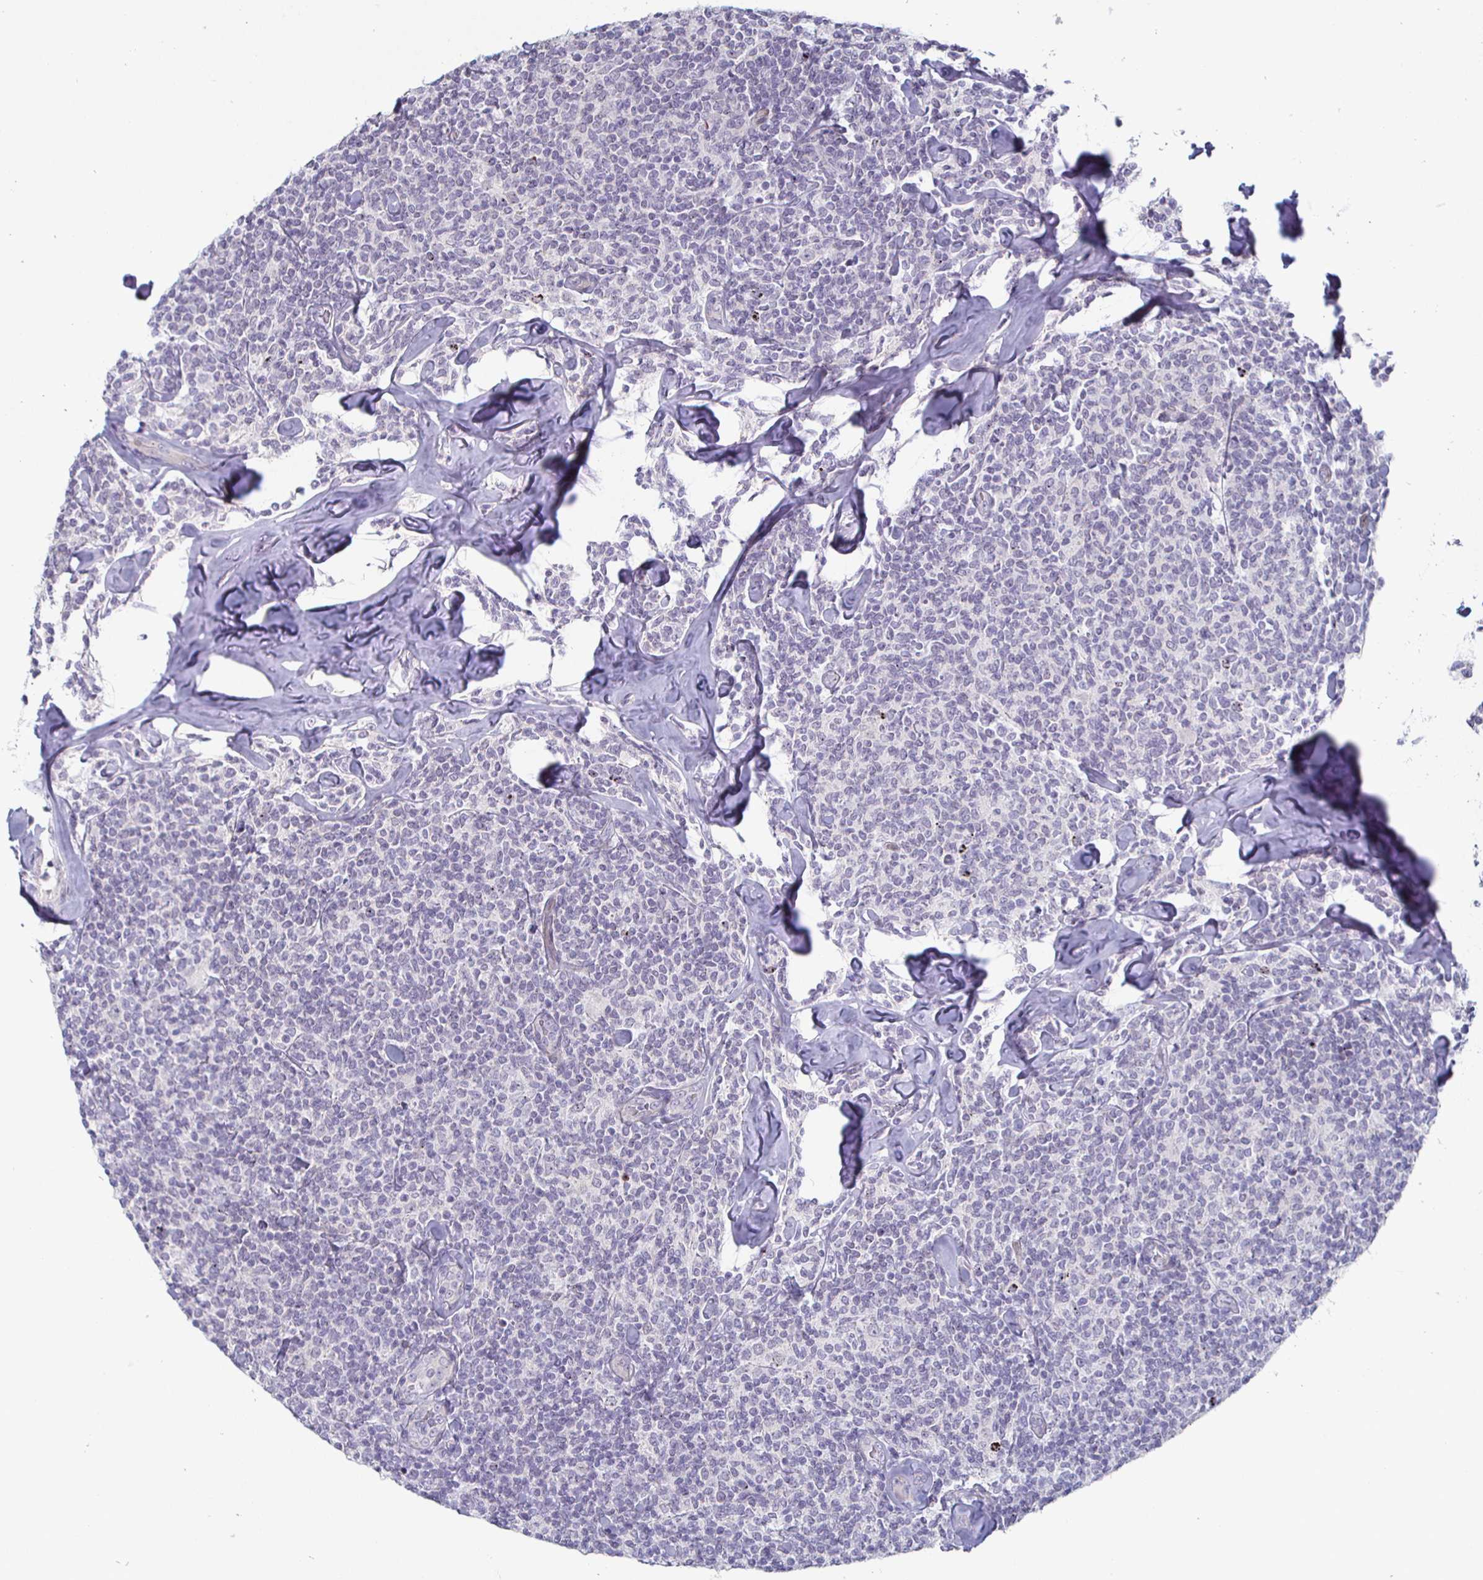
{"staining": {"intensity": "negative", "quantity": "none", "location": "none"}, "tissue": "lymphoma", "cell_type": "Tumor cells", "image_type": "cancer", "snomed": [{"axis": "morphology", "description": "Malignant lymphoma, non-Hodgkin's type, Low grade"}, {"axis": "topography", "description": "Lymph node"}], "caption": "This is a image of immunohistochemistry staining of malignant lymphoma, non-Hodgkin's type (low-grade), which shows no staining in tumor cells.", "gene": "DMRTB1", "patient": {"sex": "female", "age": 56}}